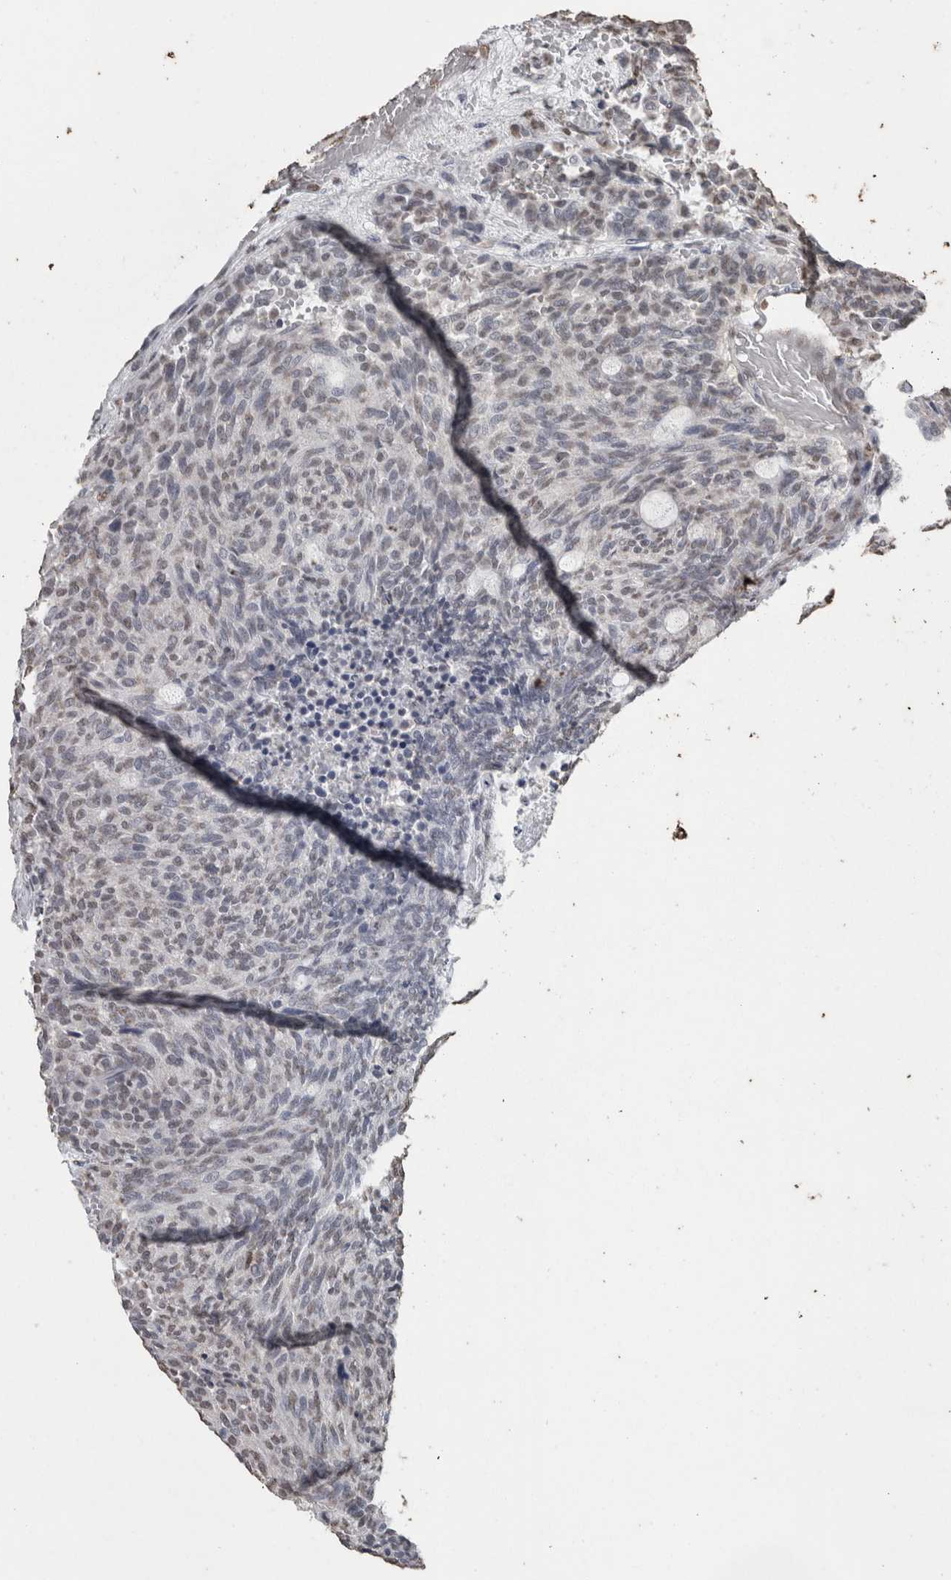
{"staining": {"intensity": "negative", "quantity": "none", "location": "none"}, "tissue": "carcinoid", "cell_type": "Tumor cells", "image_type": "cancer", "snomed": [{"axis": "morphology", "description": "Carcinoid, malignant, NOS"}, {"axis": "topography", "description": "Pancreas"}], "caption": "A high-resolution photomicrograph shows IHC staining of malignant carcinoid, which demonstrates no significant positivity in tumor cells. (Immunohistochemistry (ihc), brightfield microscopy, high magnification).", "gene": "SMAD7", "patient": {"sex": "female", "age": 54}}